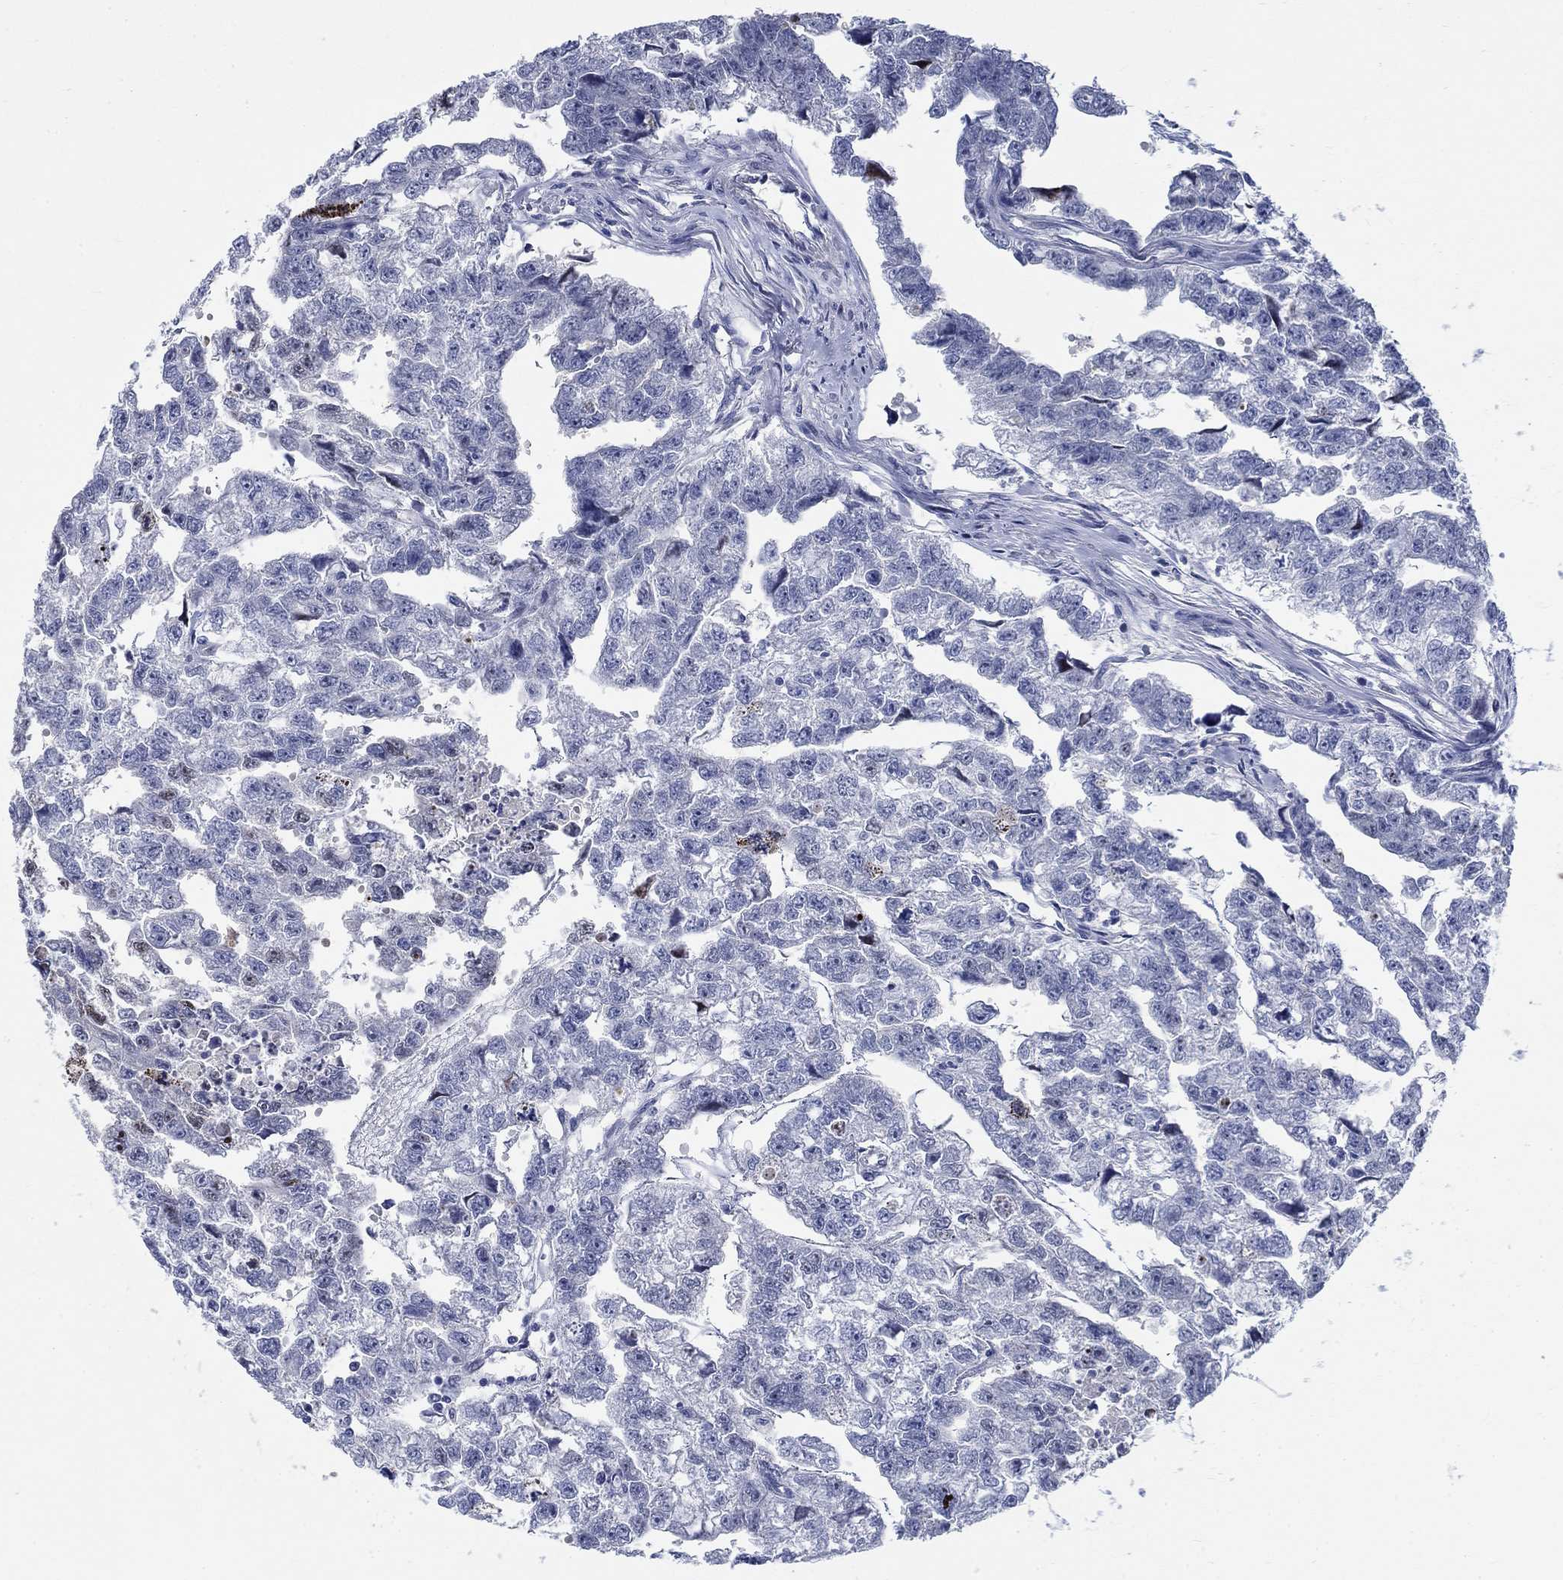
{"staining": {"intensity": "negative", "quantity": "none", "location": "none"}, "tissue": "testis cancer", "cell_type": "Tumor cells", "image_type": "cancer", "snomed": [{"axis": "morphology", "description": "Carcinoma, Embryonal, NOS"}, {"axis": "morphology", "description": "Teratoma, malignant, NOS"}, {"axis": "topography", "description": "Testis"}], "caption": "Immunohistochemical staining of testis cancer displays no significant staining in tumor cells.", "gene": "SMIM18", "patient": {"sex": "male", "age": 44}}